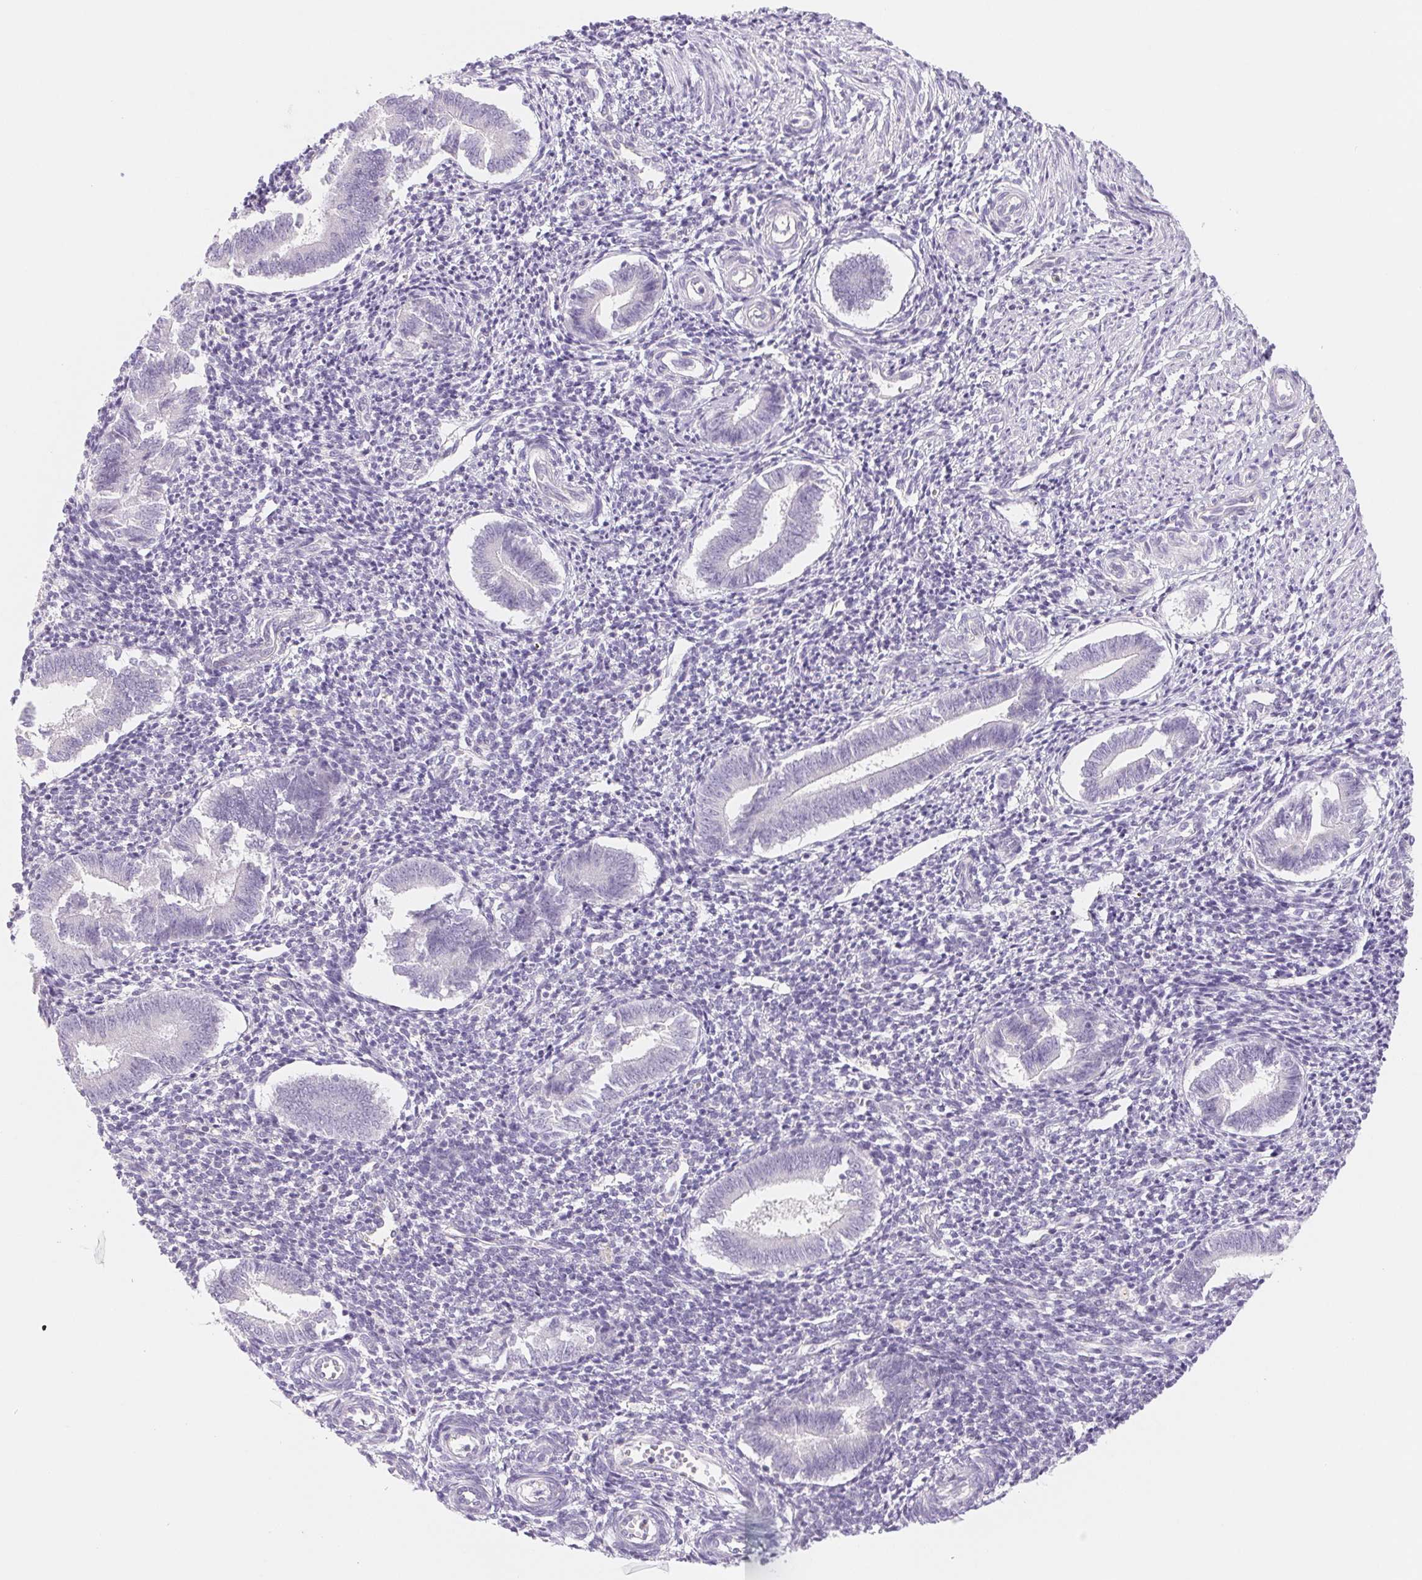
{"staining": {"intensity": "negative", "quantity": "none", "location": "none"}, "tissue": "endometrium", "cell_type": "Cells in endometrial stroma", "image_type": "normal", "snomed": [{"axis": "morphology", "description": "Normal tissue, NOS"}, {"axis": "topography", "description": "Endometrium"}], "caption": "This is an immunohistochemistry photomicrograph of benign endometrium. There is no expression in cells in endometrial stroma.", "gene": "CTNND2", "patient": {"sex": "female", "age": 25}}